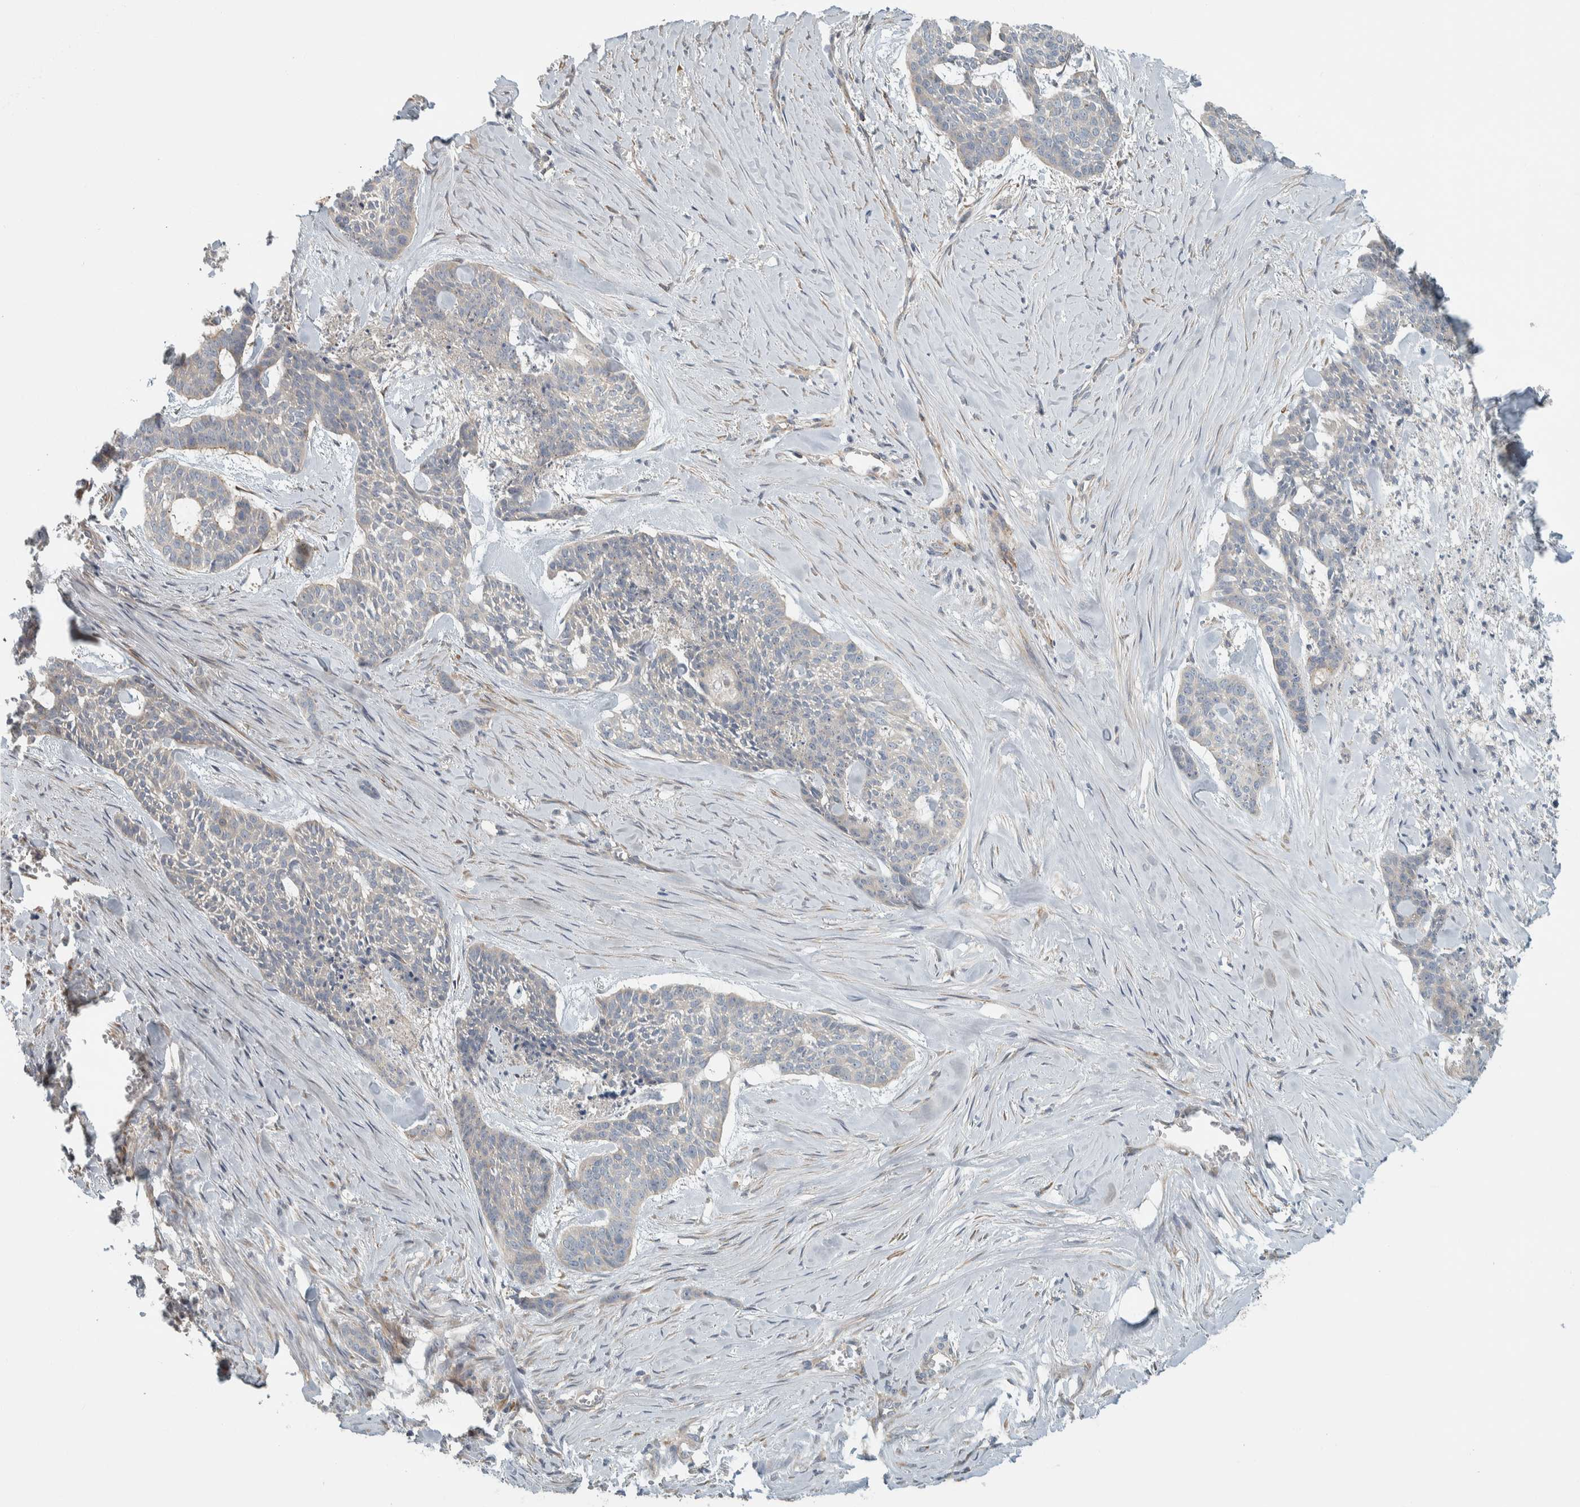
{"staining": {"intensity": "negative", "quantity": "none", "location": "none"}, "tissue": "skin cancer", "cell_type": "Tumor cells", "image_type": "cancer", "snomed": [{"axis": "morphology", "description": "Basal cell carcinoma"}, {"axis": "topography", "description": "Skin"}], "caption": "High power microscopy image of an immunohistochemistry (IHC) photomicrograph of skin basal cell carcinoma, revealing no significant expression in tumor cells.", "gene": "HGS", "patient": {"sex": "female", "age": 64}}